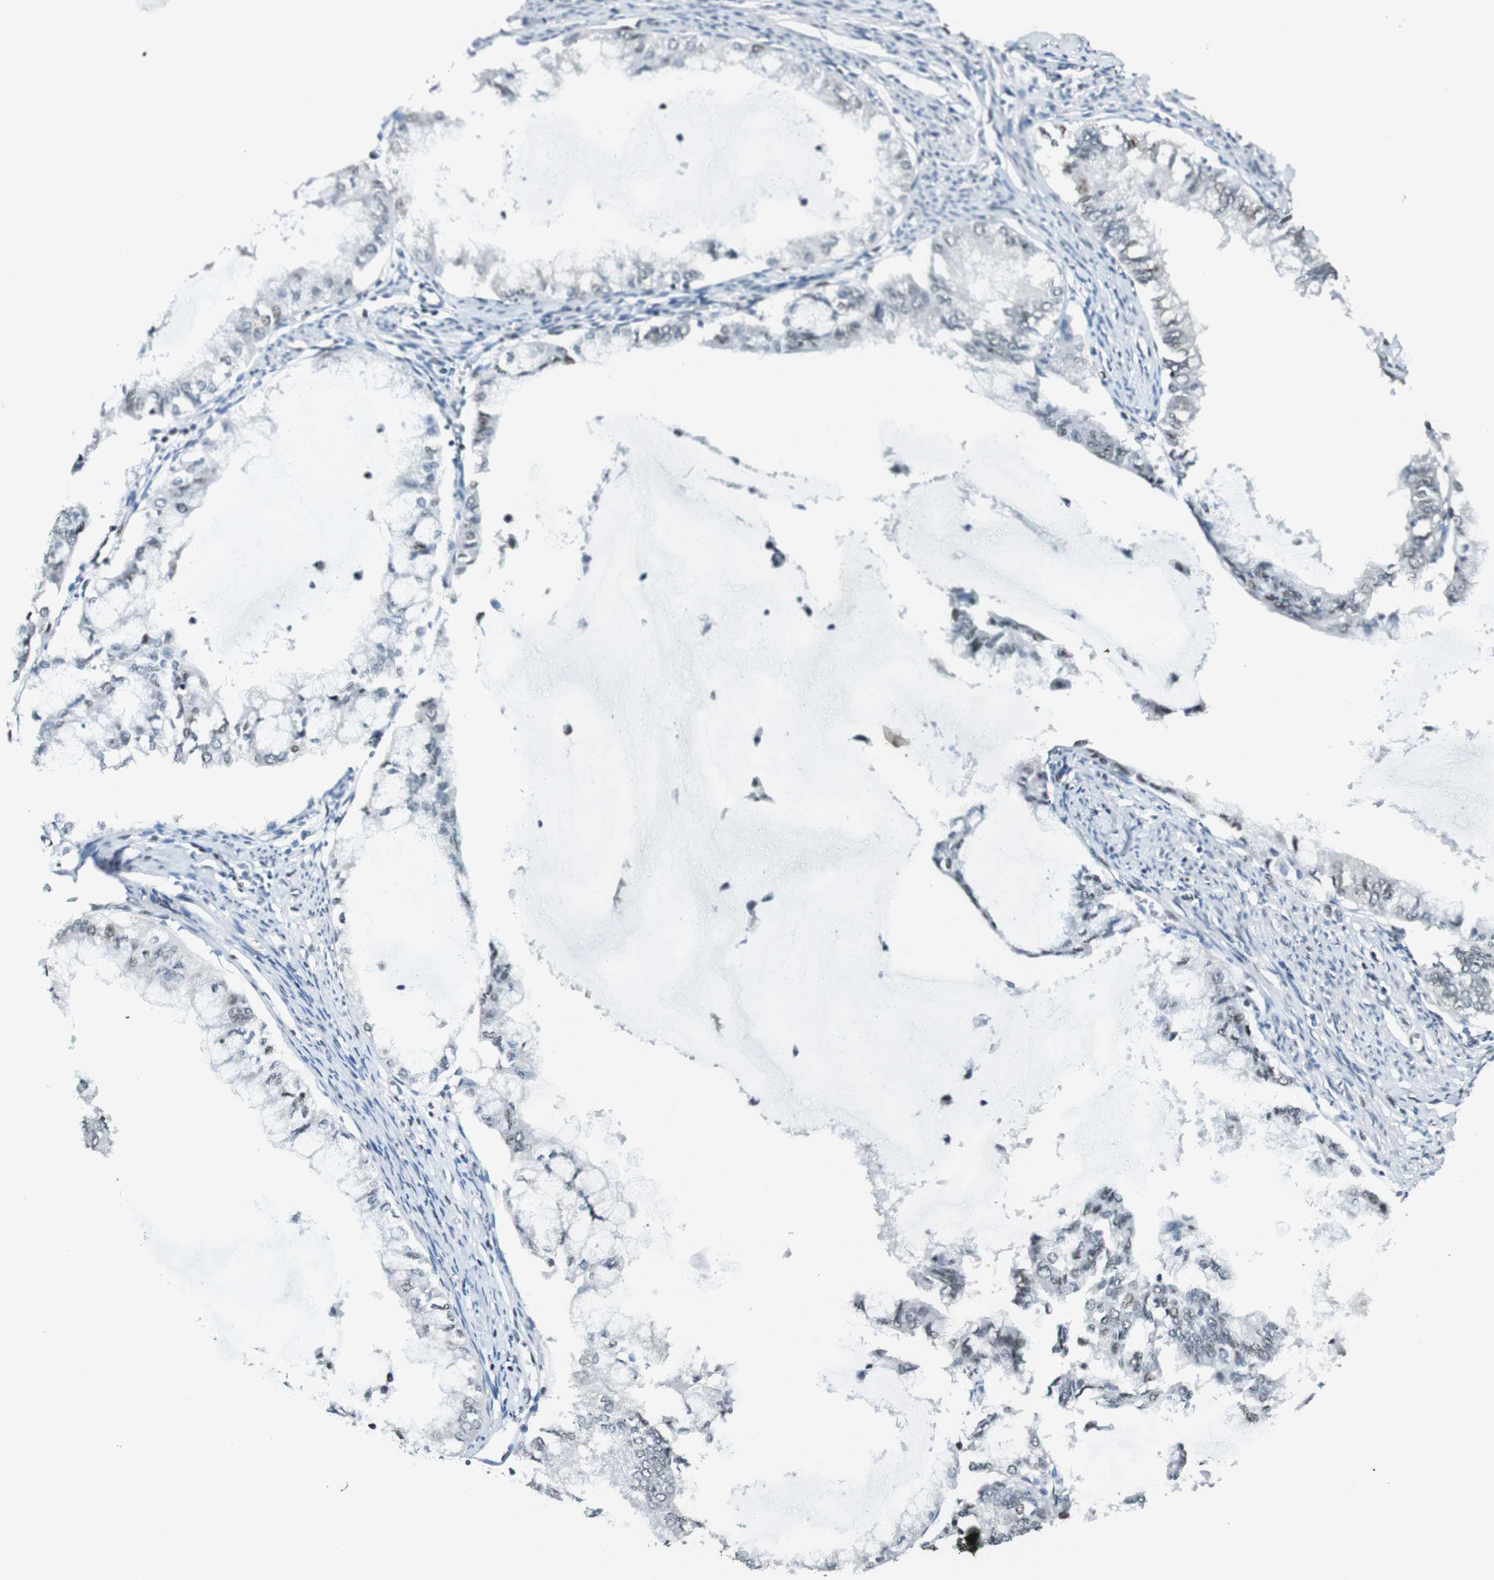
{"staining": {"intensity": "weak", "quantity": "<25%", "location": "nuclear"}, "tissue": "endometrial cancer", "cell_type": "Tumor cells", "image_type": "cancer", "snomed": [{"axis": "morphology", "description": "Adenocarcinoma, NOS"}, {"axis": "topography", "description": "Endometrium"}], "caption": "Tumor cells are negative for protein expression in human endometrial cancer (adenocarcinoma).", "gene": "CSNK2B", "patient": {"sex": "female", "age": 86}}